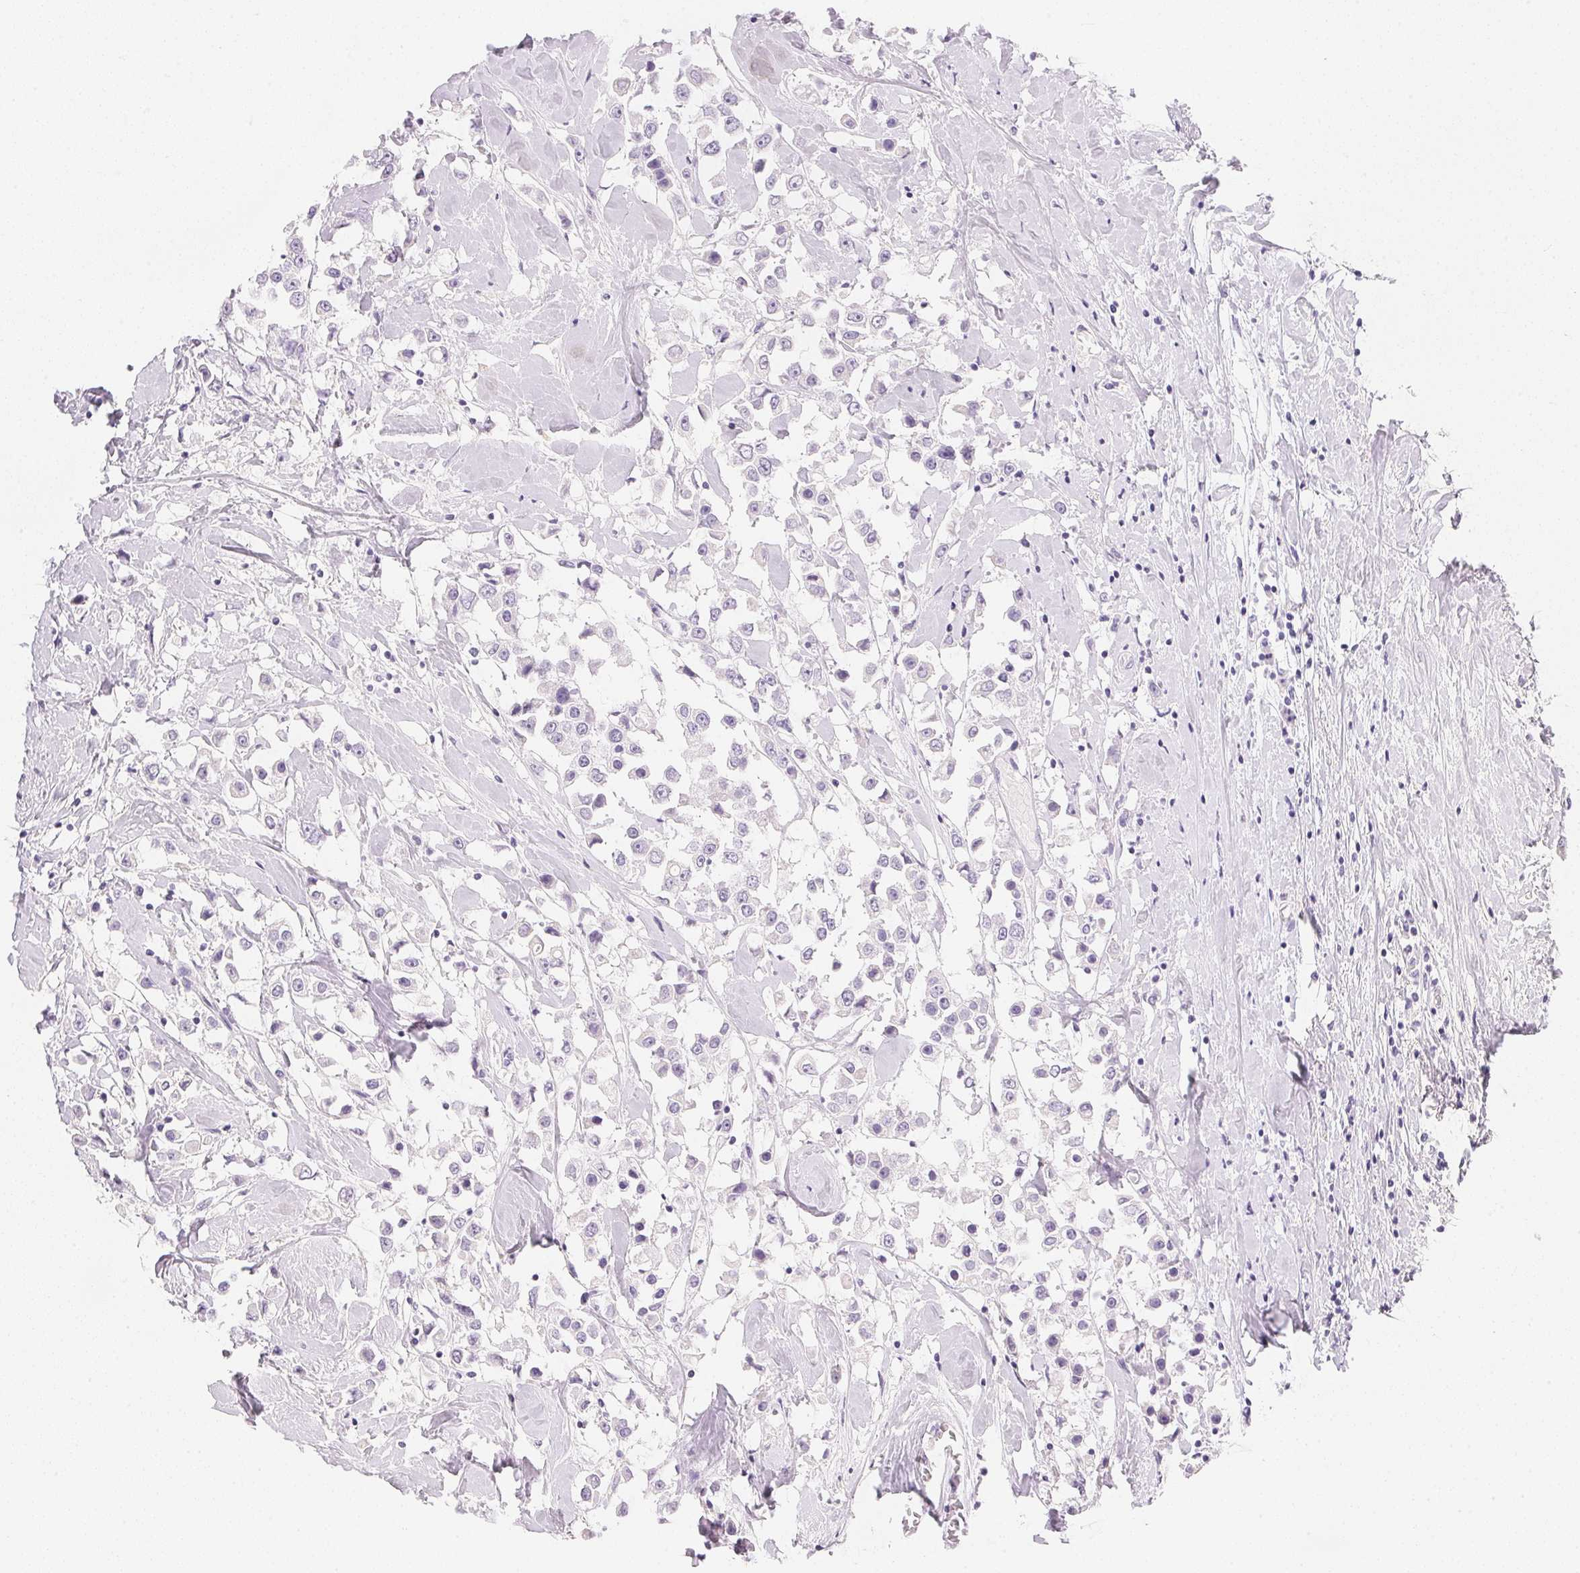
{"staining": {"intensity": "negative", "quantity": "none", "location": "none"}, "tissue": "breast cancer", "cell_type": "Tumor cells", "image_type": "cancer", "snomed": [{"axis": "morphology", "description": "Duct carcinoma"}, {"axis": "topography", "description": "Breast"}], "caption": "Human breast intraductal carcinoma stained for a protein using immunohistochemistry (IHC) exhibits no positivity in tumor cells.", "gene": "ACP3", "patient": {"sex": "female", "age": 61}}